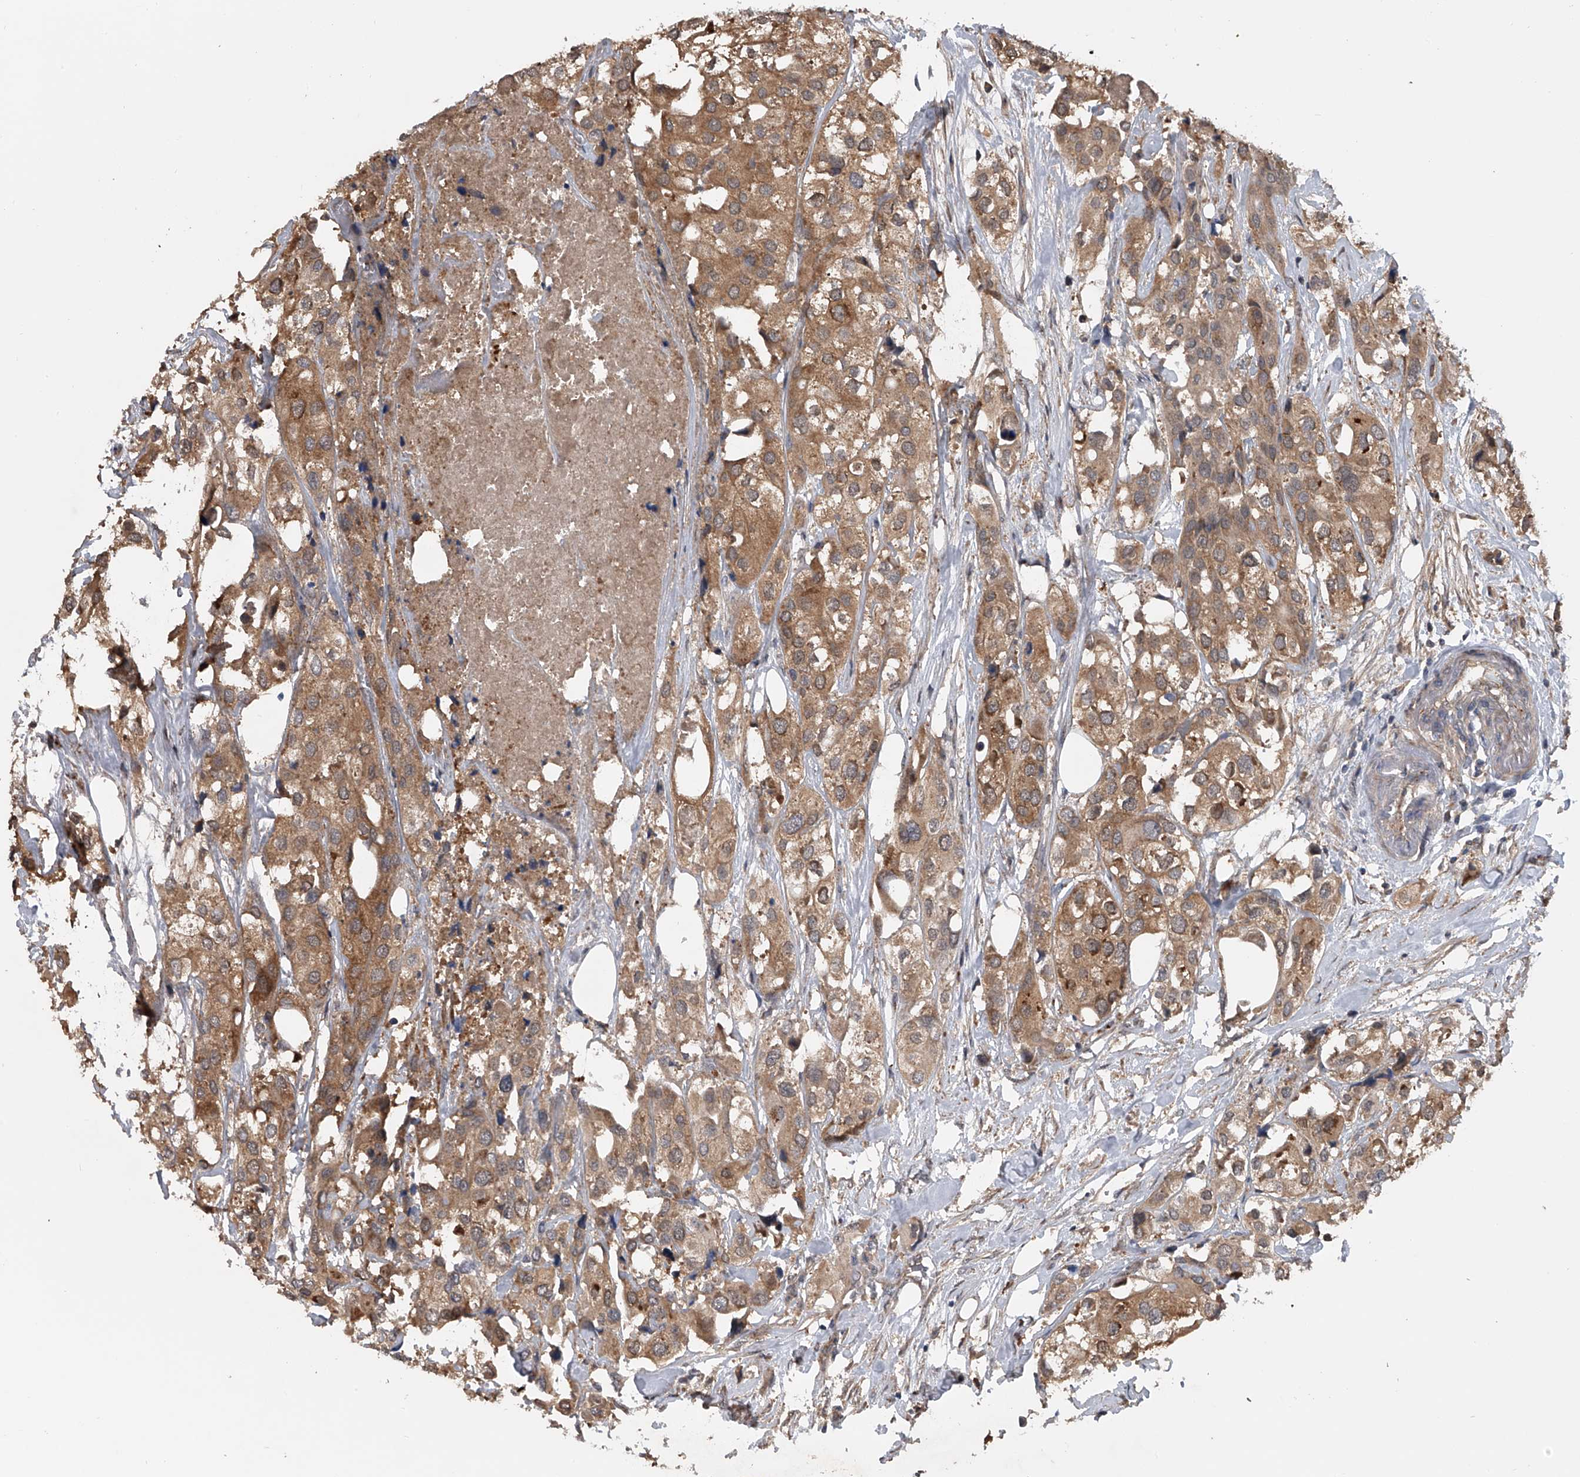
{"staining": {"intensity": "moderate", "quantity": ">75%", "location": "cytoplasmic/membranous"}, "tissue": "urothelial cancer", "cell_type": "Tumor cells", "image_type": "cancer", "snomed": [{"axis": "morphology", "description": "Urothelial carcinoma, High grade"}, {"axis": "topography", "description": "Urinary bladder"}], "caption": "Protein expression analysis of urothelial cancer demonstrates moderate cytoplasmic/membranous positivity in approximately >75% of tumor cells.", "gene": "GEMIN8", "patient": {"sex": "male", "age": 64}}